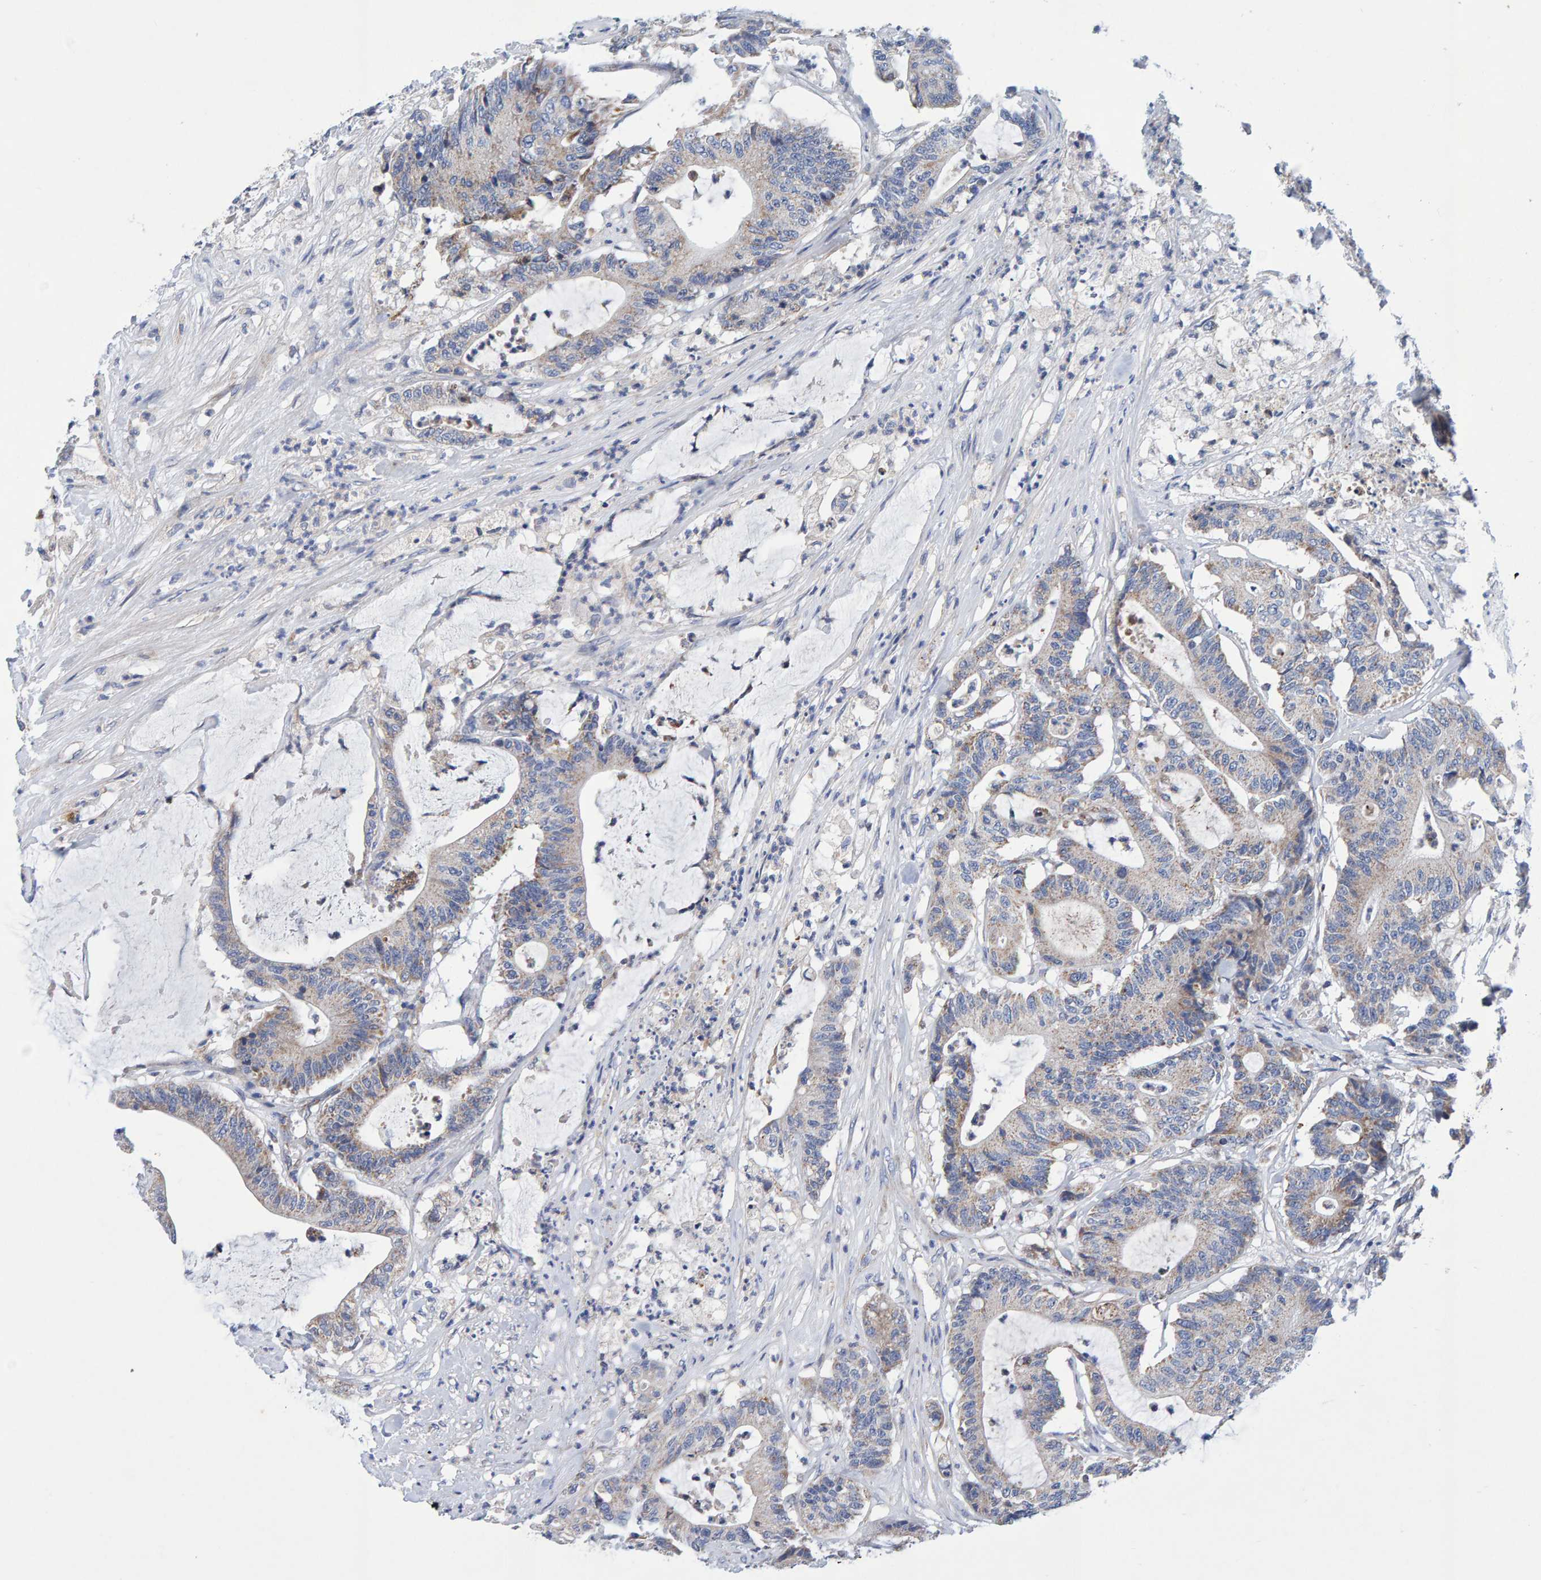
{"staining": {"intensity": "weak", "quantity": ">75%", "location": "cytoplasmic/membranous"}, "tissue": "colorectal cancer", "cell_type": "Tumor cells", "image_type": "cancer", "snomed": [{"axis": "morphology", "description": "Adenocarcinoma, NOS"}, {"axis": "topography", "description": "Colon"}], "caption": "Protein analysis of adenocarcinoma (colorectal) tissue displays weak cytoplasmic/membranous staining in approximately >75% of tumor cells.", "gene": "EFR3A", "patient": {"sex": "female", "age": 84}}